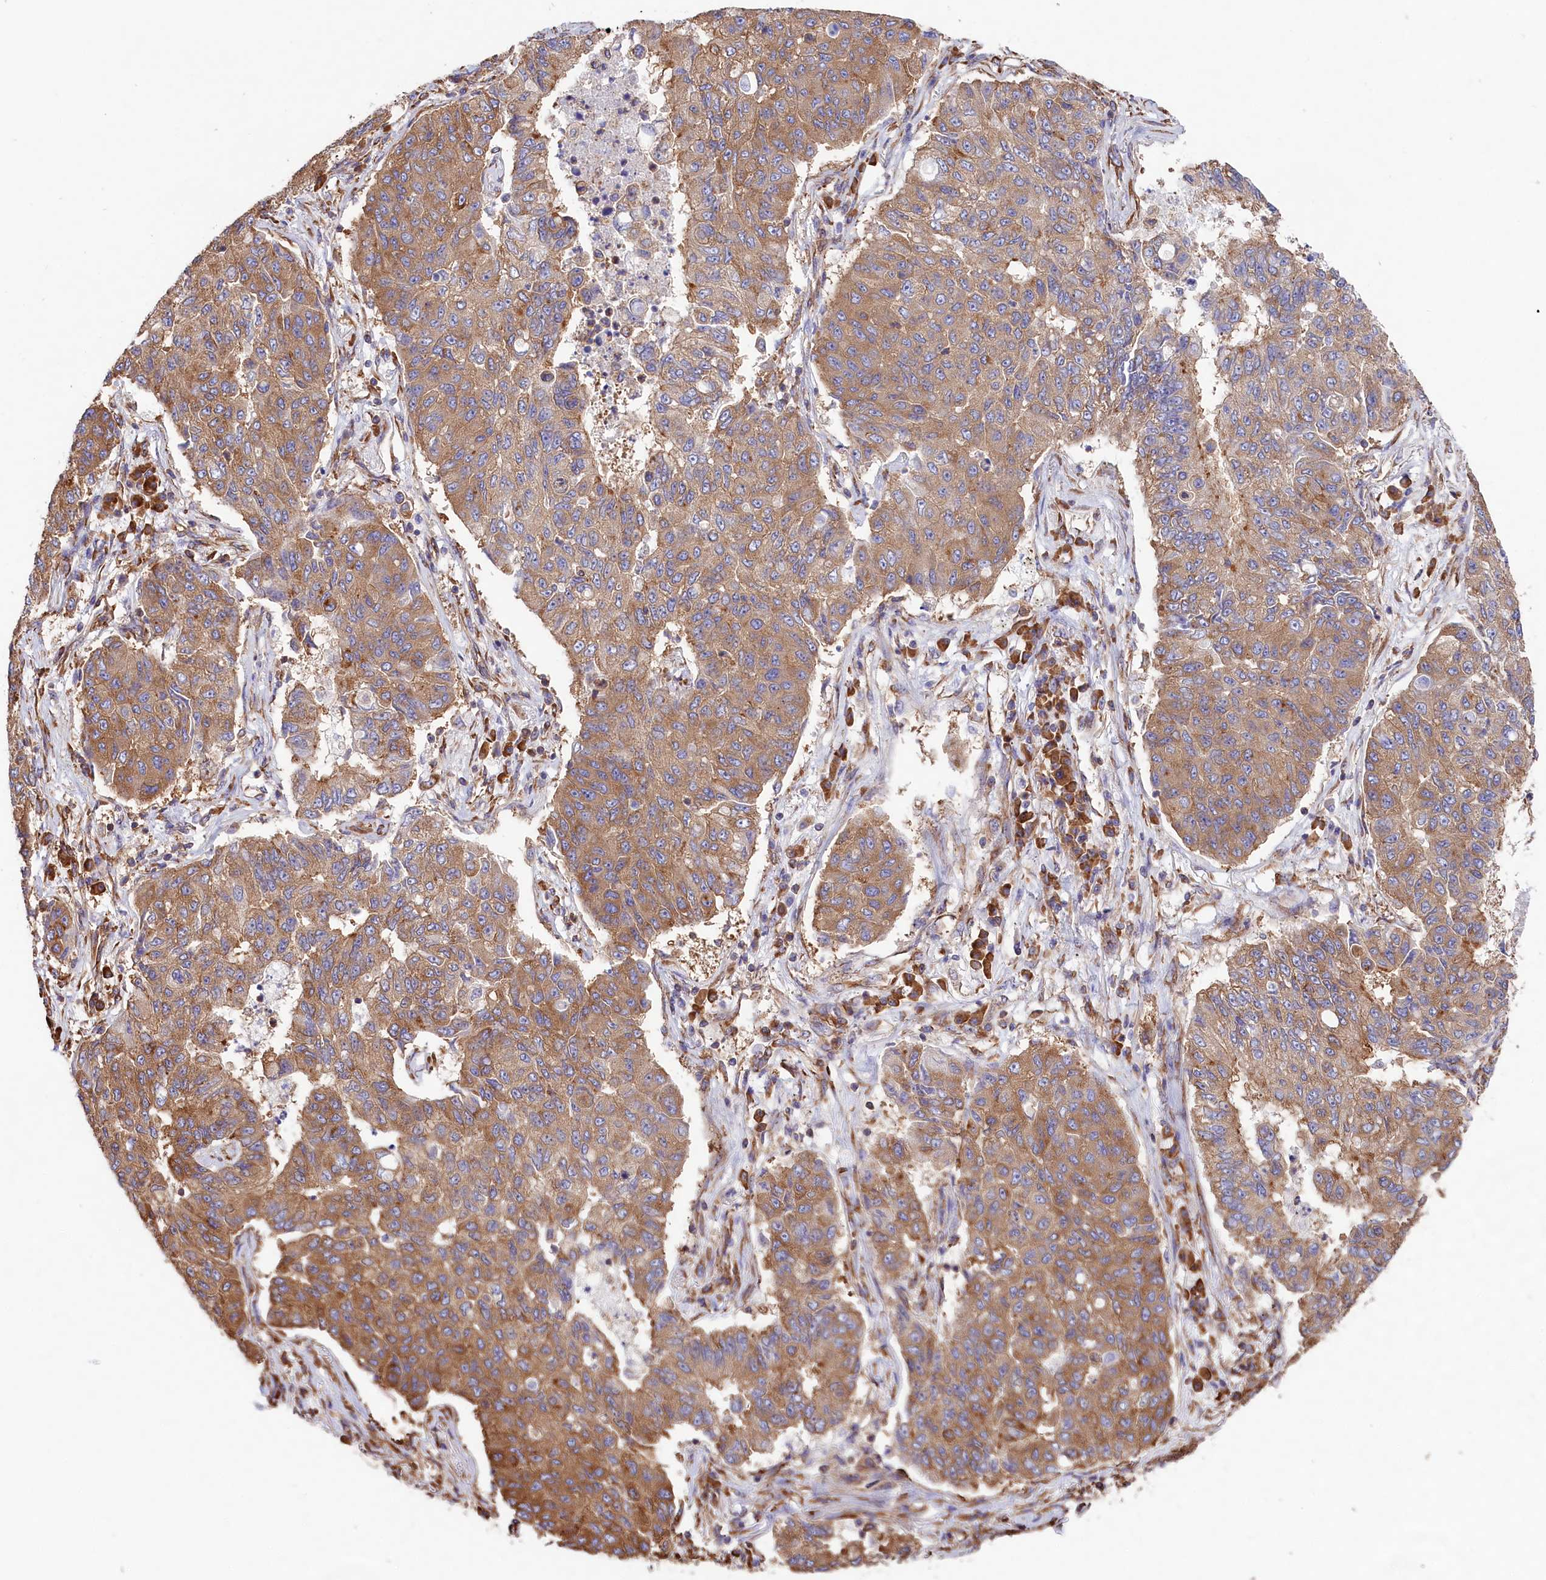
{"staining": {"intensity": "moderate", "quantity": ">75%", "location": "cytoplasmic/membranous"}, "tissue": "lung cancer", "cell_type": "Tumor cells", "image_type": "cancer", "snomed": [{"axis": "morphology", "description": "Squamous cell carcinoma, NOS"}, {"axis": "topography", "description": "Lung"}], "caption": "Immunohistochemical staining of human lung cancer reveals medium levels of moderate cytoplasmic/membranous positivity in approximately >75% of tumor cells.", "gene": "GYS1", "patient": {"sex": "male", "age": 74}}